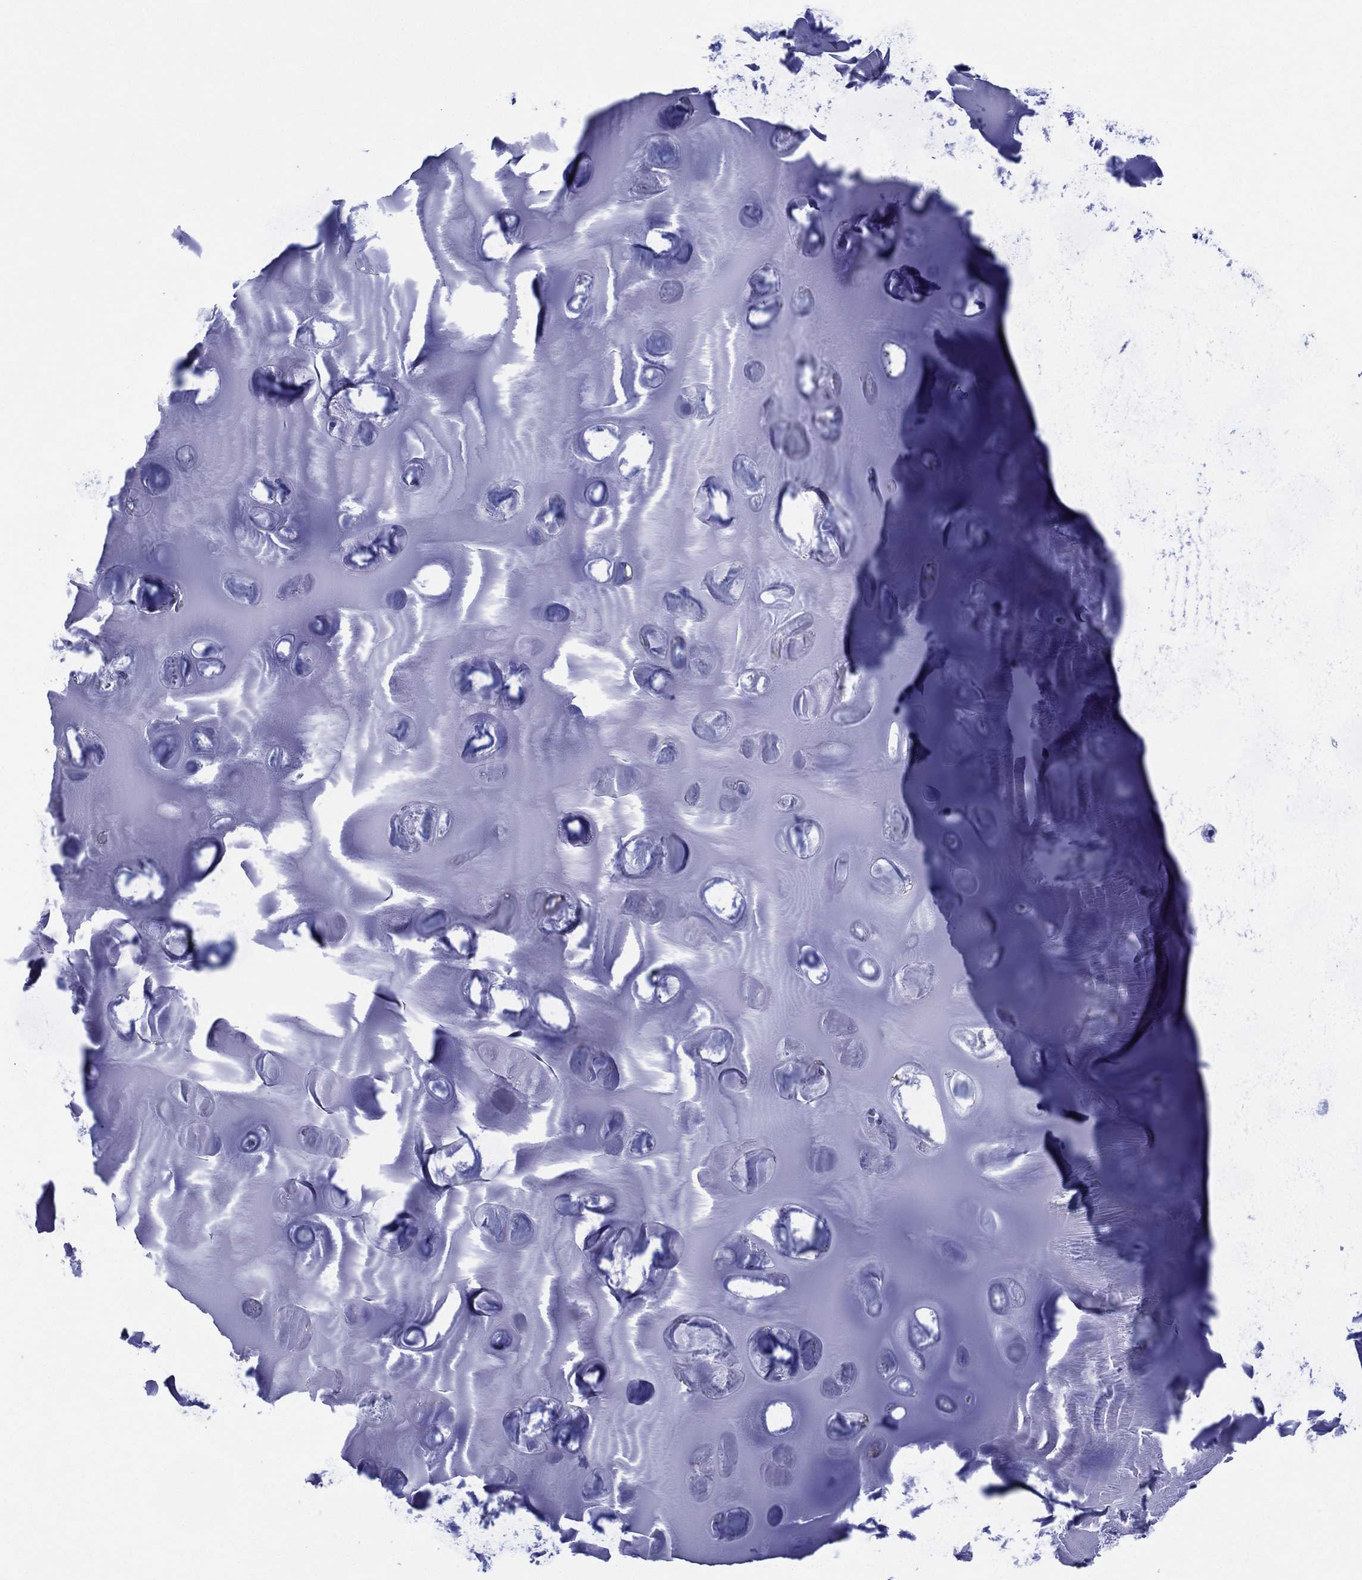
{"staining": {"intensity": "negative", "quantity": "none", "location": "none"}, "tissue": "soft tissue", "cell_type": "Chondrocytes", "image_type": "normal", "snomed": [{"axis": "morphology", "description": "Normal tissue, NOS"}, {"axis": "morphology", "description": "Squamous cell carcinoma, NOS"}, {"axis": "topography", "description": "Cartilage tissue"}, {"axis": "topography", "description": "Lung"}], "caption": "Immunohistochemistry (IHC) of unremarkable soft tissue displays no expression in chondrocytes. (Stains: DAB IHC with hematoxylin counter stain, Microscopy: brightfield microscopy at high magnification).", "gene": "CHRNA3", "patient": {"sex": "male", "age": 66}}